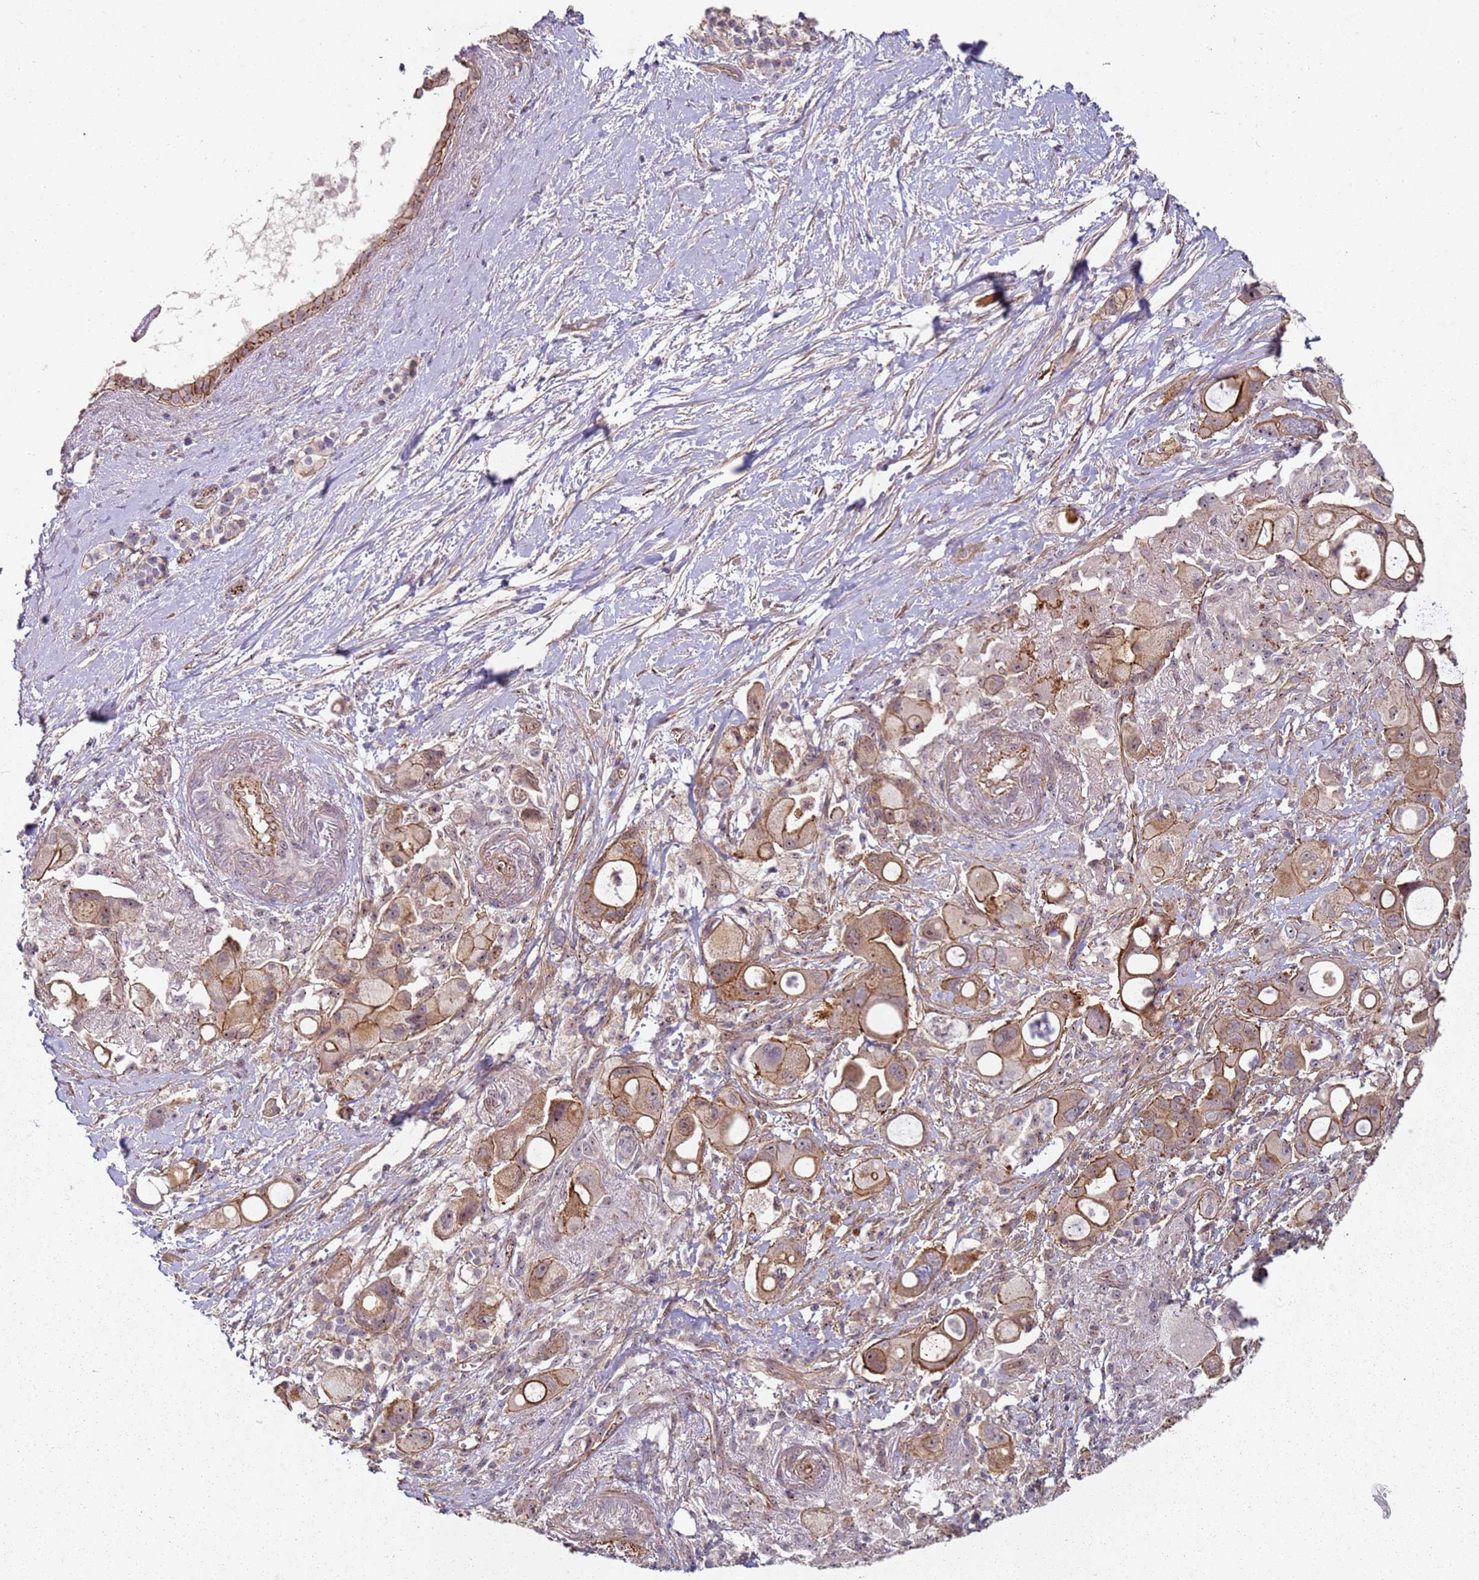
{"staining": {"intensity": "moderate", "quantity": ">75%", "location": "cytoplasmic/membranous"}, "tissue": "pancreatic cancer", "cell_type": "Tumor cells", "image_type": "cancer", "snomed": [{"axis": "morphology", "description": "Adenocarcinoma, NOS"}, {"axis": "topography", "description": "Pancreas"}], "caption": "Approximately >75% of tumor cells in human pancreatic adenocarcinoma demonstrate moderate cytoplasmic/membranous protein positivity as visualized by brown immunohistochemical staining.", "gene": "C2CD4B", "patient": {"sex": "male", "age": 68}}